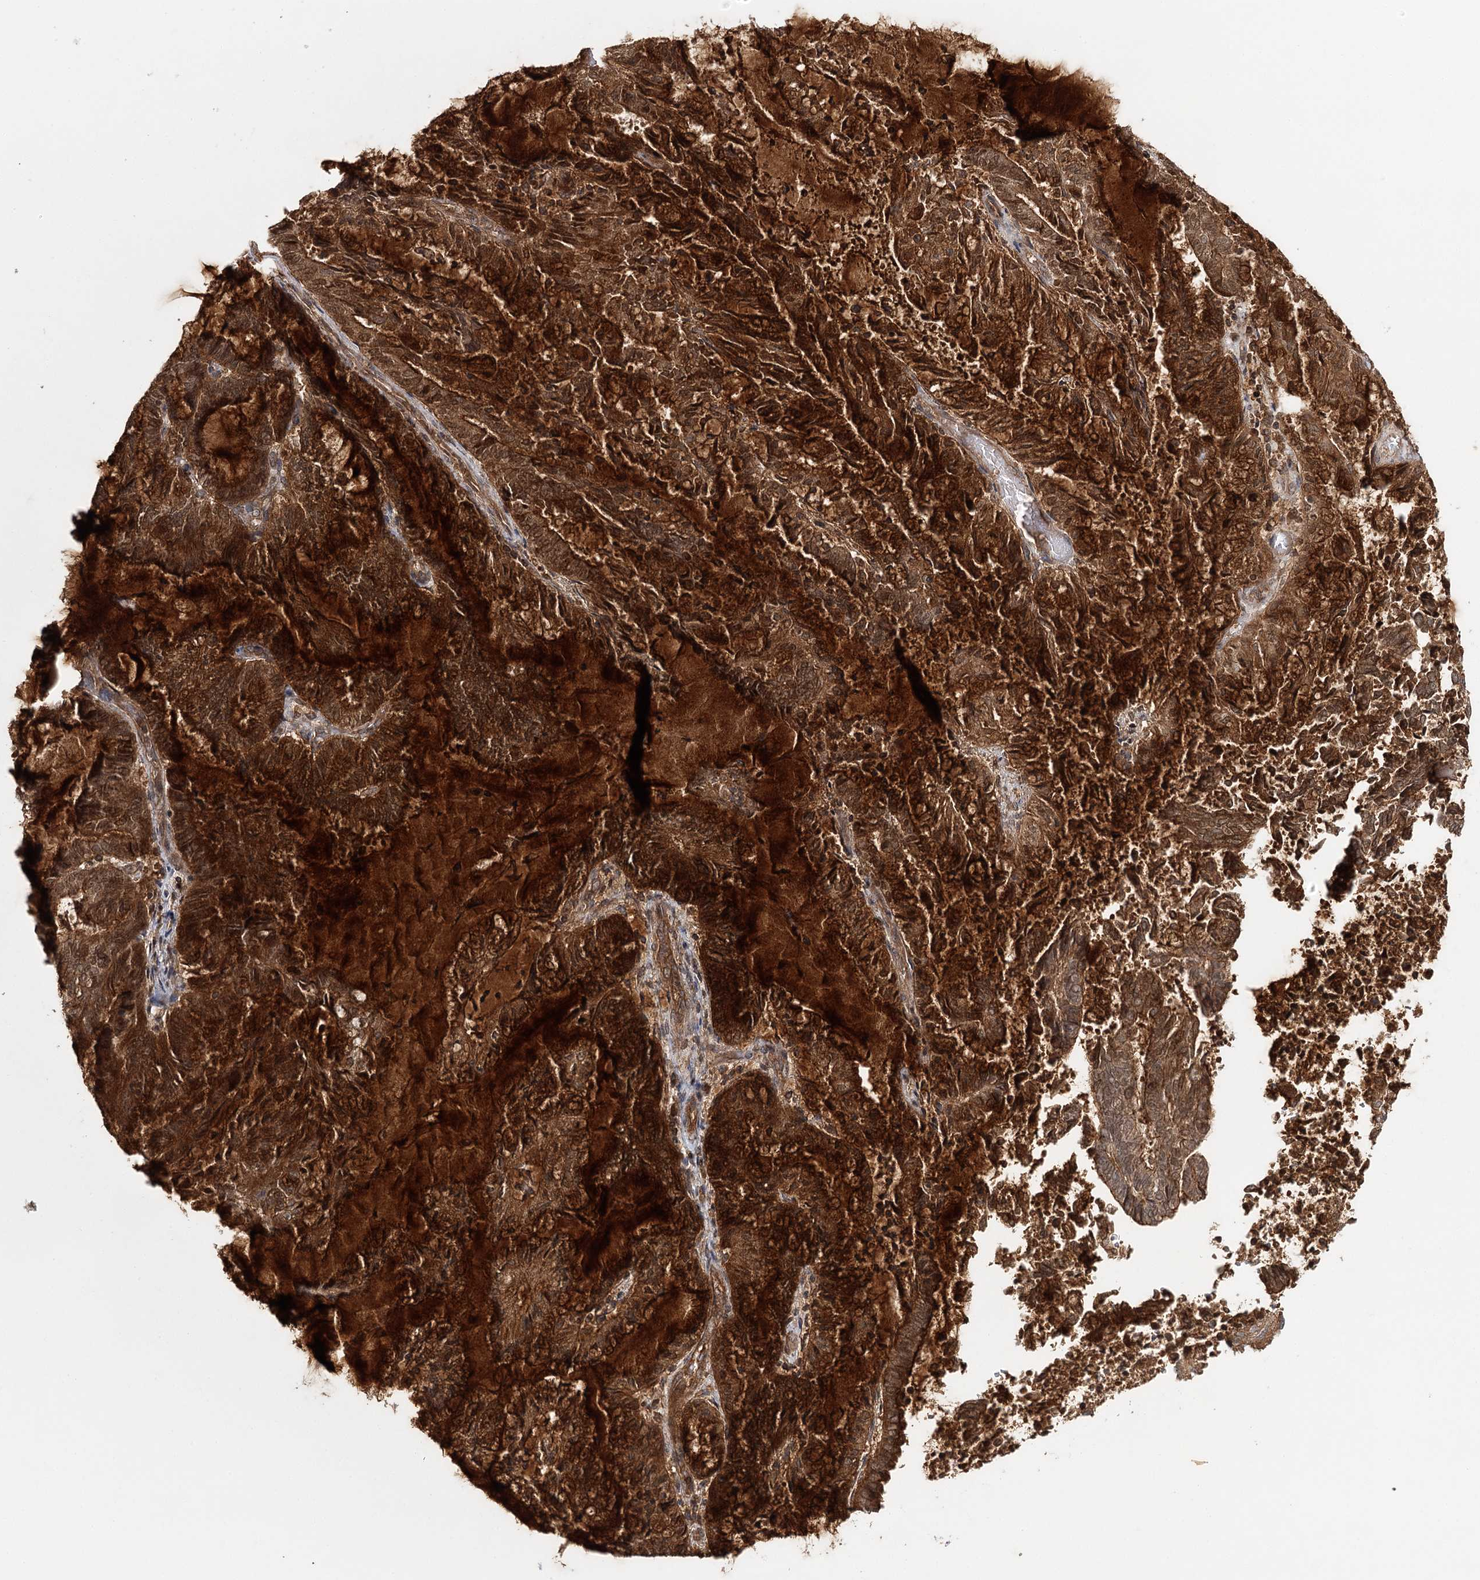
{"staining": {"intensity": "strong", "quantity": ">75%", "location": "cytoplasmic/membranous"}, "tissue": "endometrial cancer", "cell_type": "Tumor cells", "image_type": "cancer", "snomed": [{"axis": "morphology", "description": "Adenocarcinoma, NOS"}, {"axis": "topography", "description": "Endometrium"}], "caption": "This image reveals endometrial cancer (adenocarcinoma) stained with immunohistochemistry (IHC) to label a protein in brown. The cytoplasmic/membranous of tumor cells show strong positivity for the protein. Nuclei are counter-stained blue.", "gene": "BCR", "patient": {"sex": "female", "age": 80}}